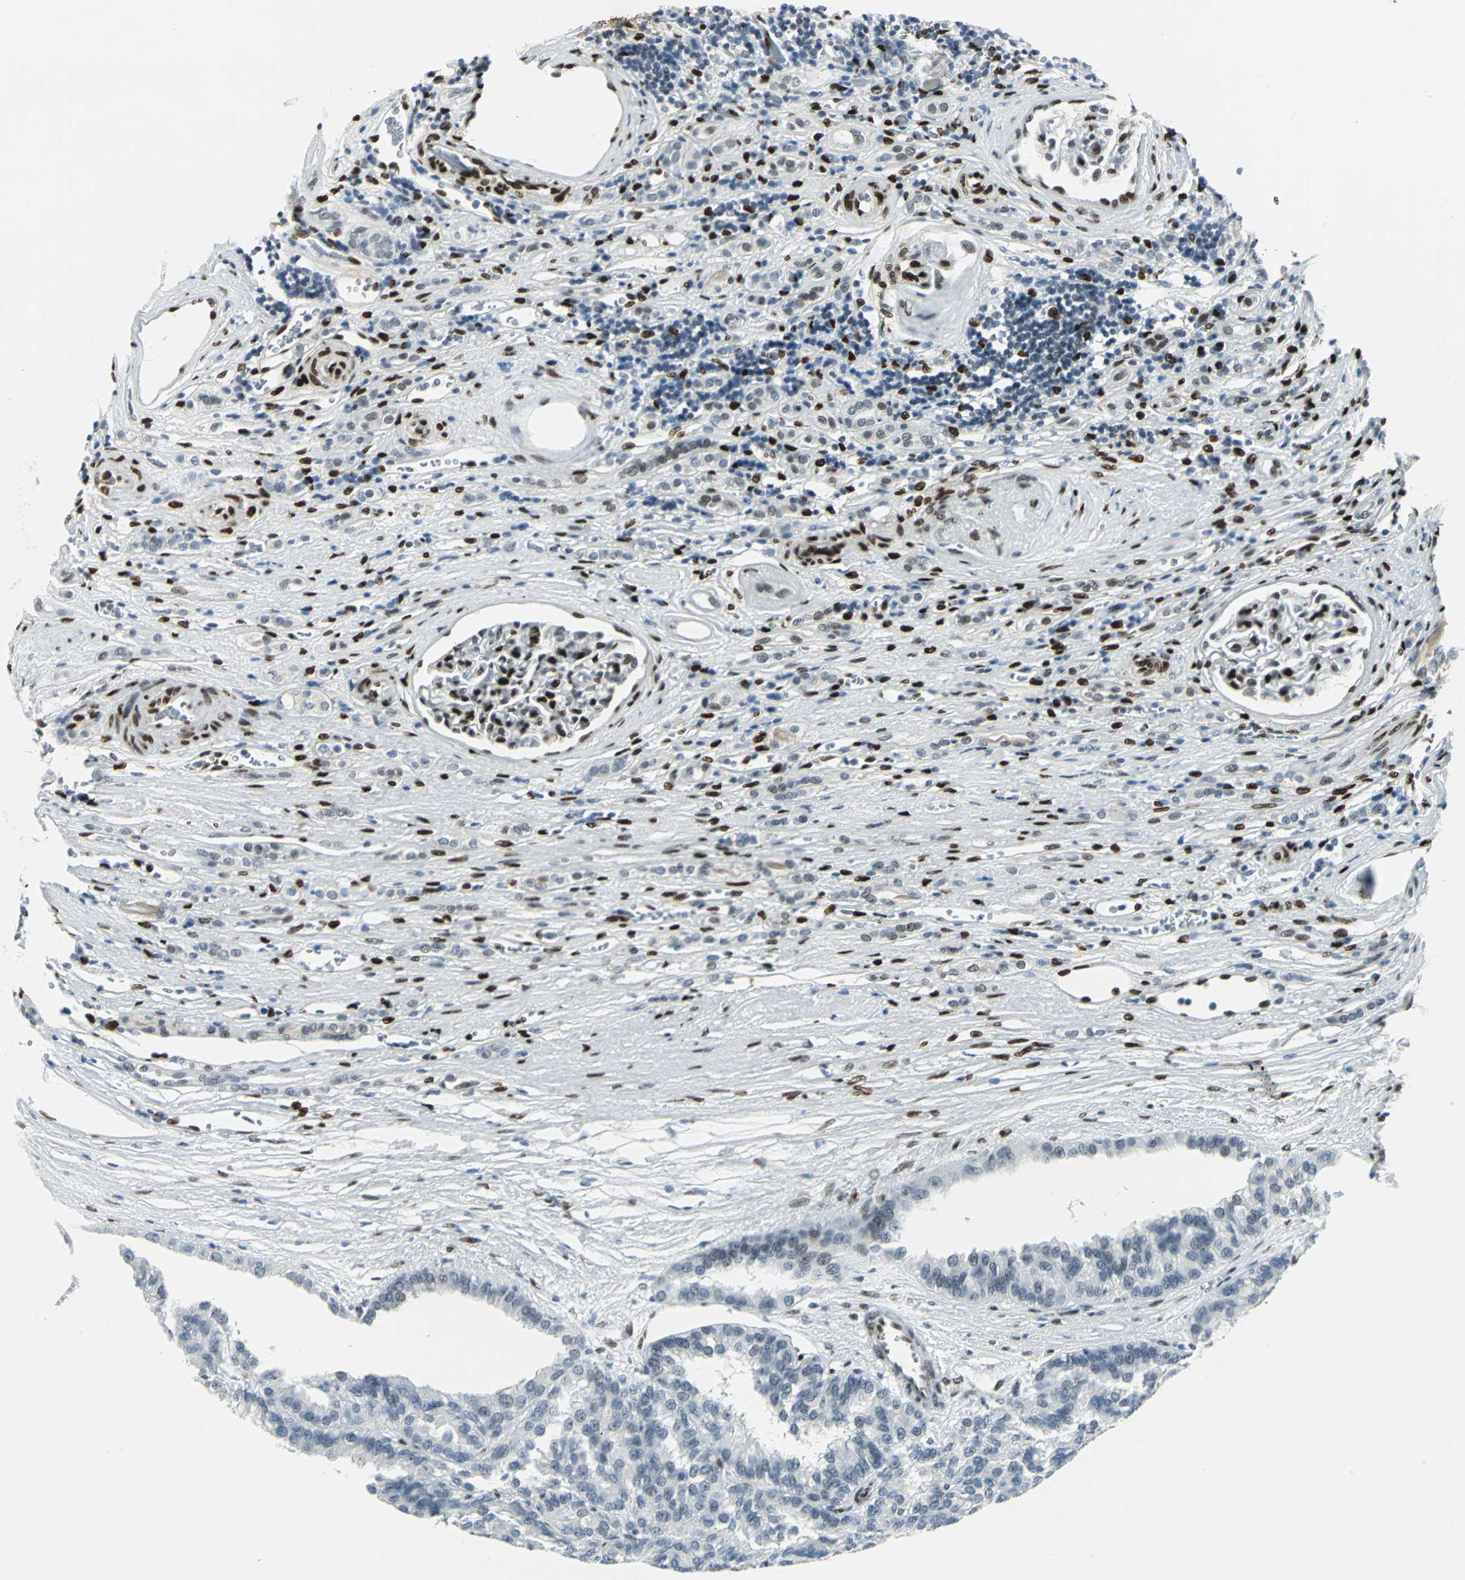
{"staining": {"intensity": "negative", "quantity": "none", "location": "none"}, "tissue": "renal cancer", "cell_type": "Tumor cells", "image_type": "cancer", "snomed": [{"axis": "morphology", "description": "Adenocarcinoma, NOS"}, {"axis": "topography", "description": "Kidney"}], "caption": "High power microscopy micrograph of an immunohistochemistry histopathology image of adenocarcinoma (renal), revealing no significant expression in tumor cells.", "gene": "MEIS2", "patient": {"sex": "male", "age": 46}}